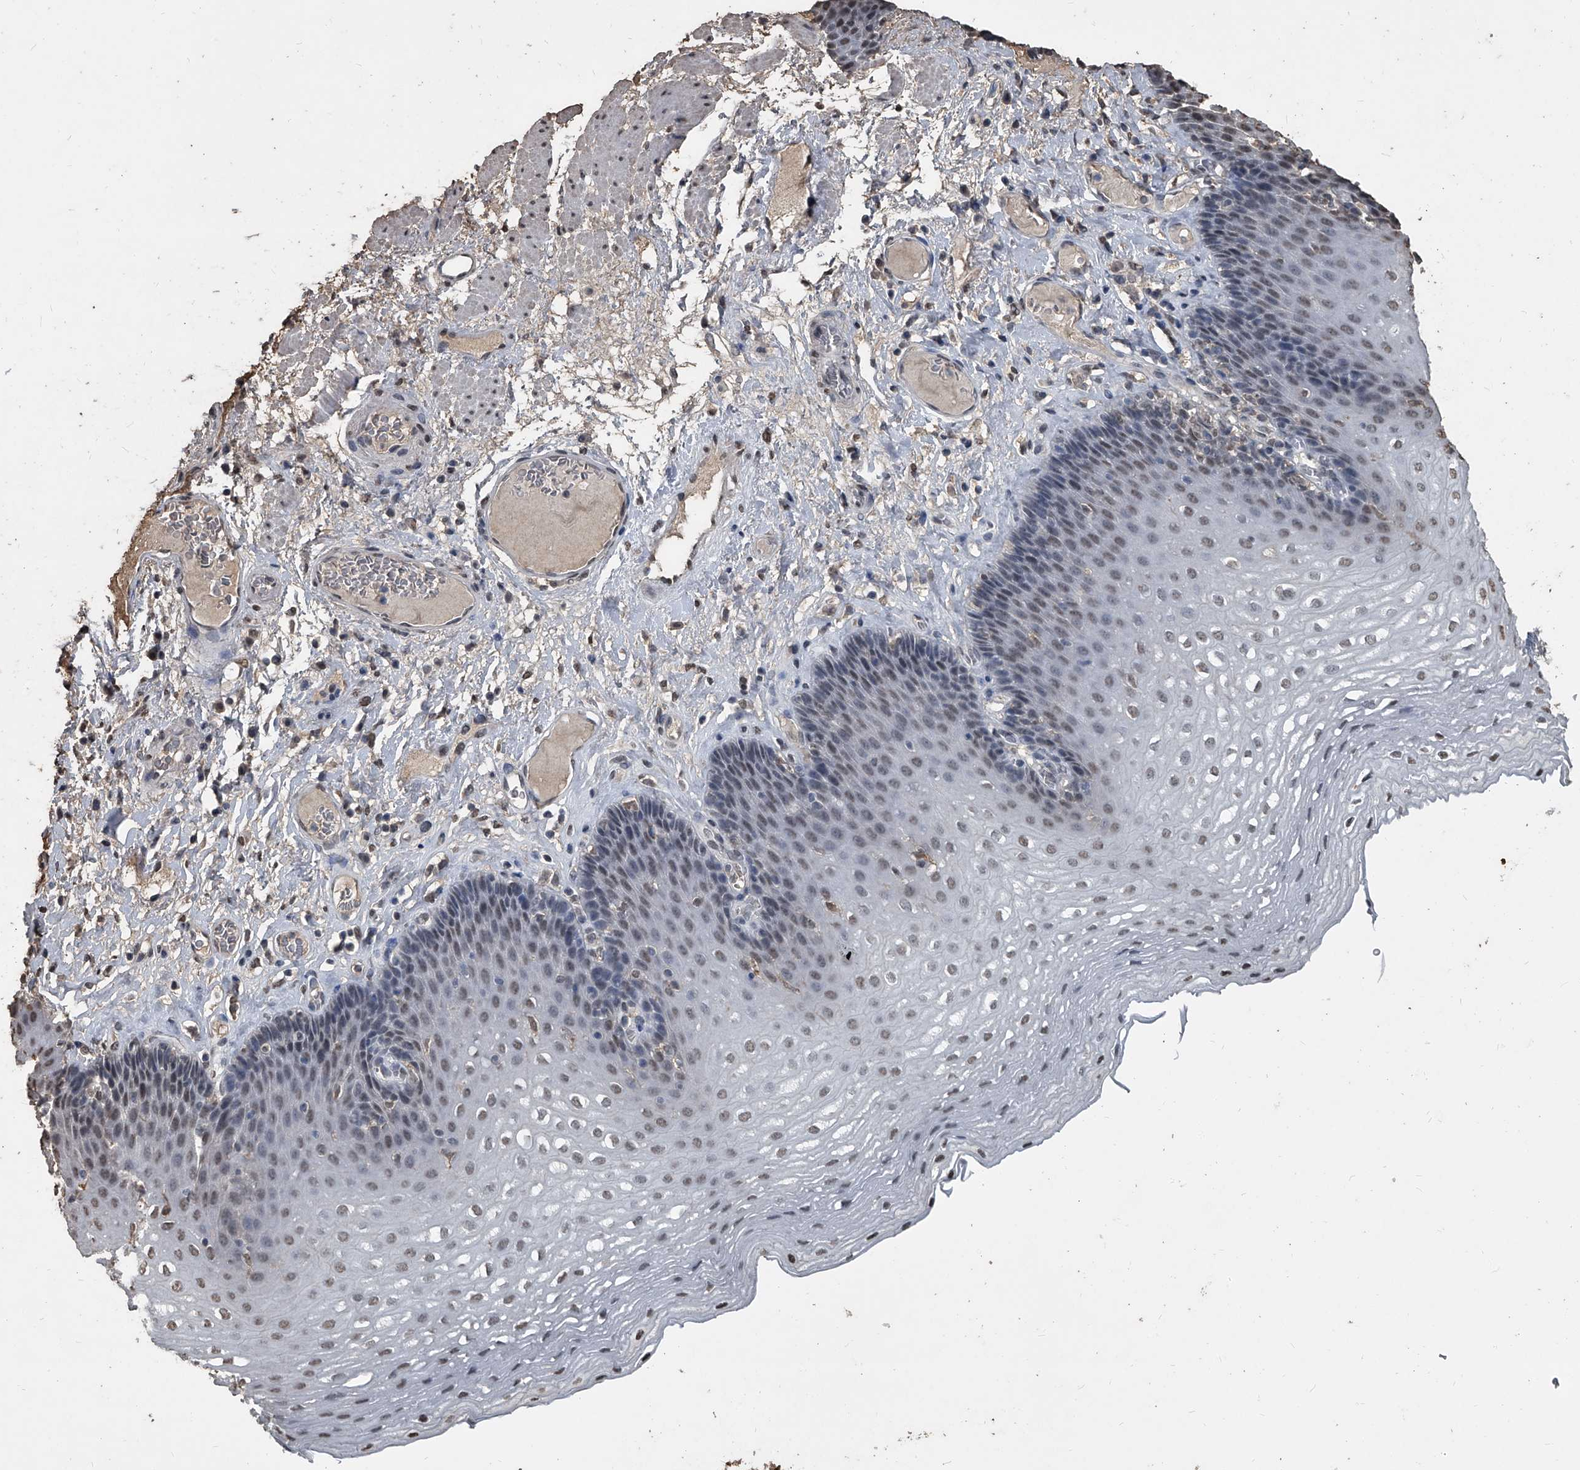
{"staining": {"intensity": "weak", "quantity": "25%-75%", "location": "nuclear"}, "tissue": "esophagus", "cell_type": "Squamous epithelial cells", "image_type": "normal", "snomed": [{"axis": "morphology", "description": "Normal tissue, NOS"}, {"axis": "topography", "description": "Esophagus"}], "caption": "About 25%-75% of squamous epithelial cells in benign esophagus demonstrate weak nuclear protein positivity as visualized by brown immunohistochemical staining.", "gene": "MATR3", "patient": {"sex": "female", "age": 66}}